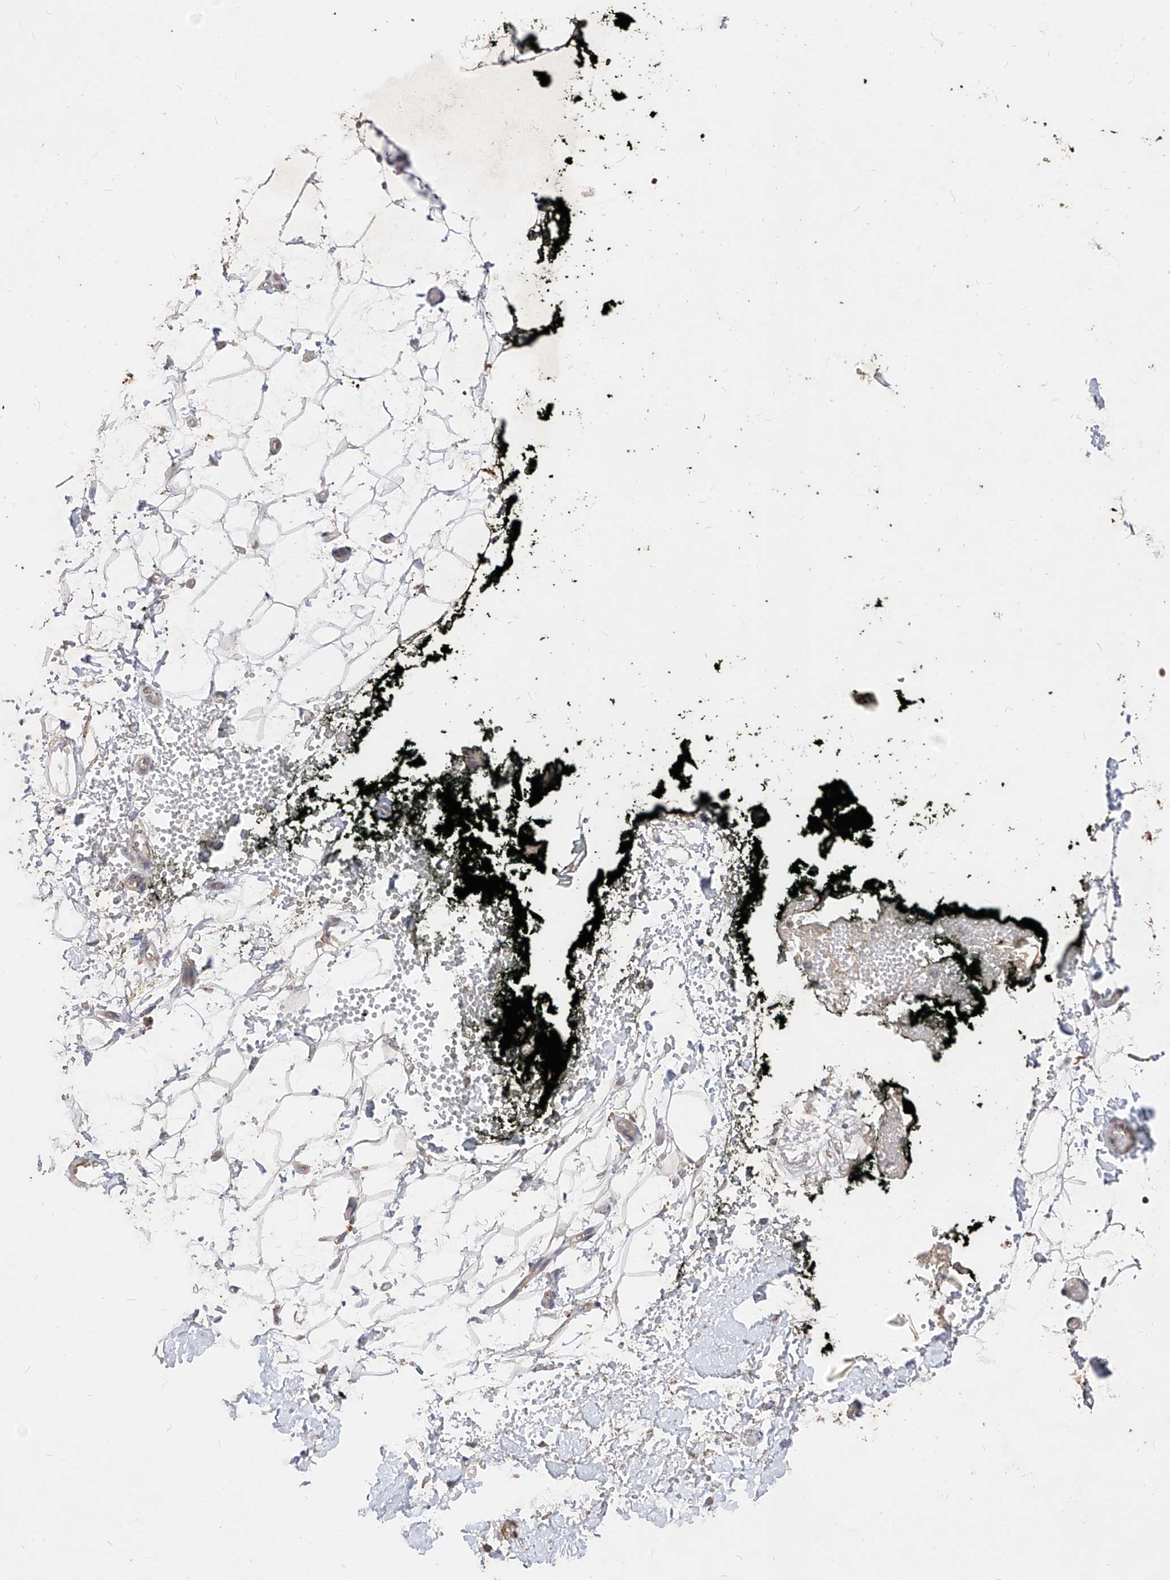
{"staining": {"intensity": "moderate", "quantity": ">75%", "location": "cytoplasmic/membranous"}, "tissue": "adipose tissue", "cell_type": "Adipocytes", "image_type": "normal", "snomed": [{"axis": "morphology", "description": "Normal tissue, NOS"}, {"axis": "morphology", "description": "Adenocarcinoma, NOS"}, {"axis": "topography", "description": "Pancreas"}, {"axis": "topography", "description": "Peripheral nerve tissue"}], "caption": "A medium amount of moderate cytoplasmic/membranous positivity is appreciated in about >75% of adipocytes in normal adipose tissue. The staining was performed using DAB (3,3'-diaminobenzidine) to visualize the protein expression in brown, while the nuclei were stained in blue with hematoxylin (Magnification: 20x).", "gene": "EDN1", "patient": {"sex": "male", "age": 59}}